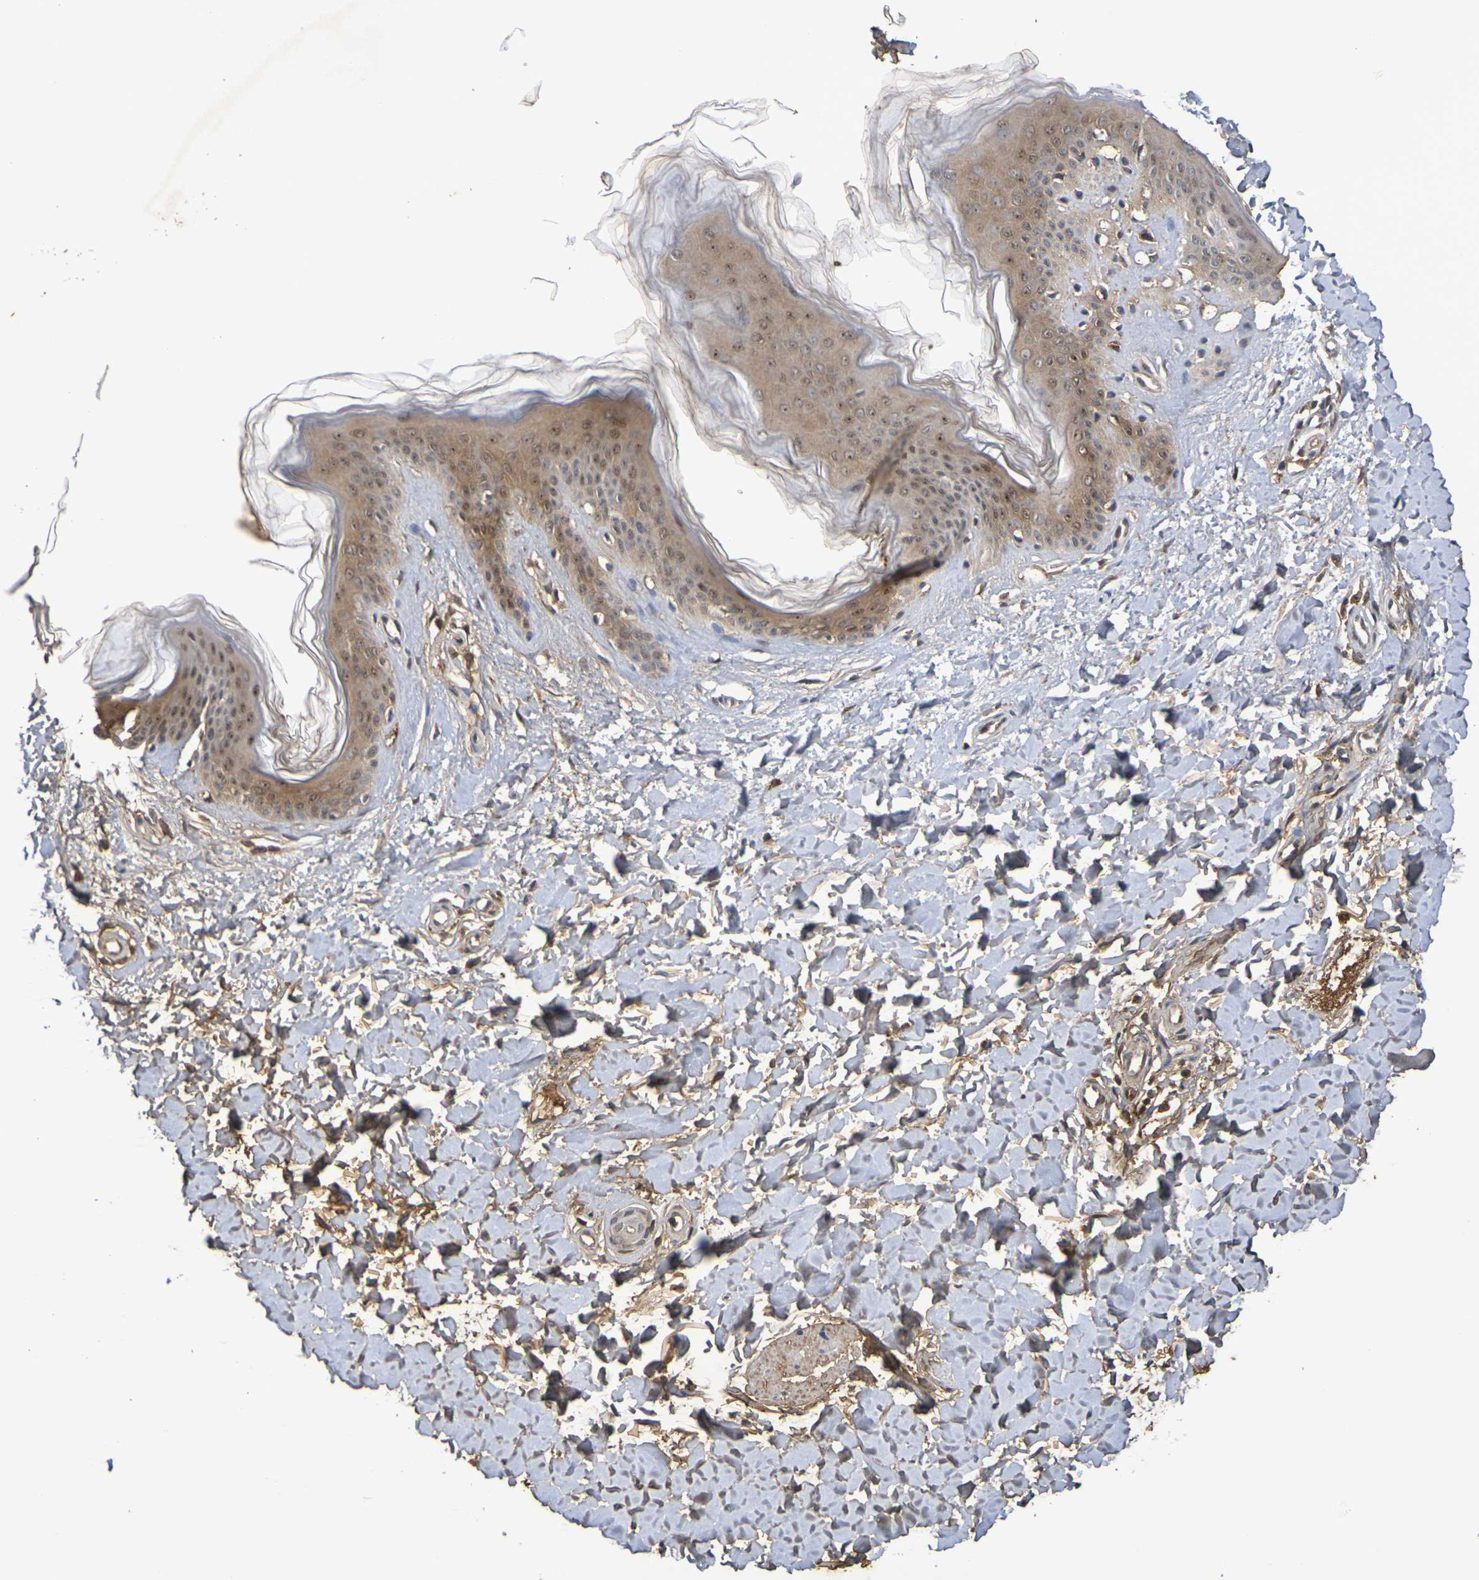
{"staining": {"intensity": "weak", "quantity": ">75%", "location": "cytoplasmic/membranous"}, "tissue": "skin", "cell_type": "Fibroblasts", "image_type": "normal", "snomed": [{"axis": "morphology", "description": "Normal tissue, NOS"}, {"axis": "topography", "description": "Skin"}], "caption": "DAB immunohistochemical staining of benign skin exhibits weak cytoplasmic/membranous protein positivity in about >75% of fibroblasts.", "gene": "TERF2", "patient": {"sex": "female", "age": 41}}